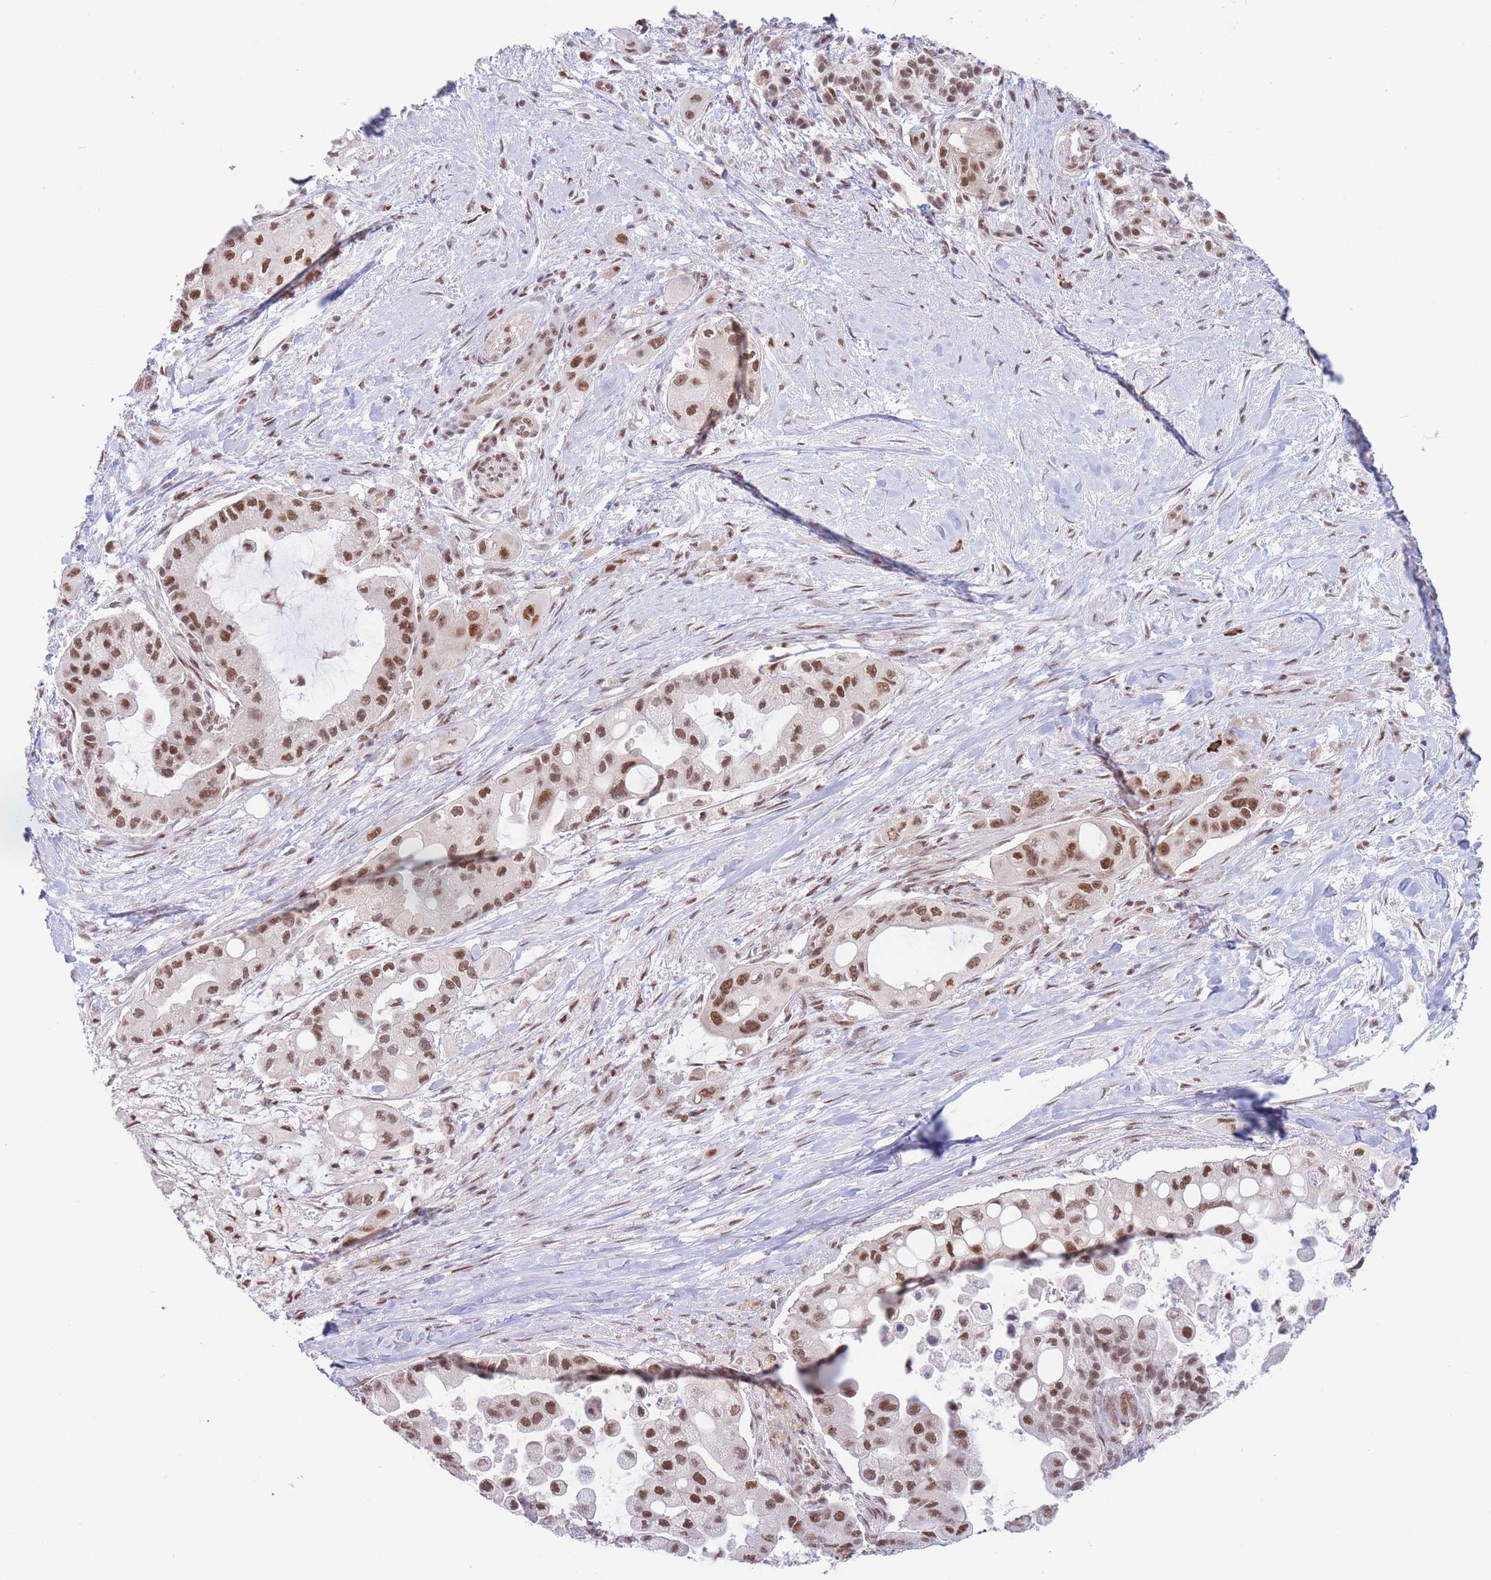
{"staining": {"intensity": "moderate", "quantity": ">75%", "location": "nuclear"}, "tissue": "pancreatic cancer", "cell_type": "Tumor cells", "image_type": "cancer", "snomed": [{"axis": "morphology", "description": "Adenocarcinoma, NOS"}, {"axis": "topography", "description": "Pancreas"}], "caption": "Protein expression analysis of human pancreatic cancer reveals moderate nuclear positivity in about >75% of tumor cells.", "gene": "SMAD9", "patient": {"sex": "male", "age": 57}}